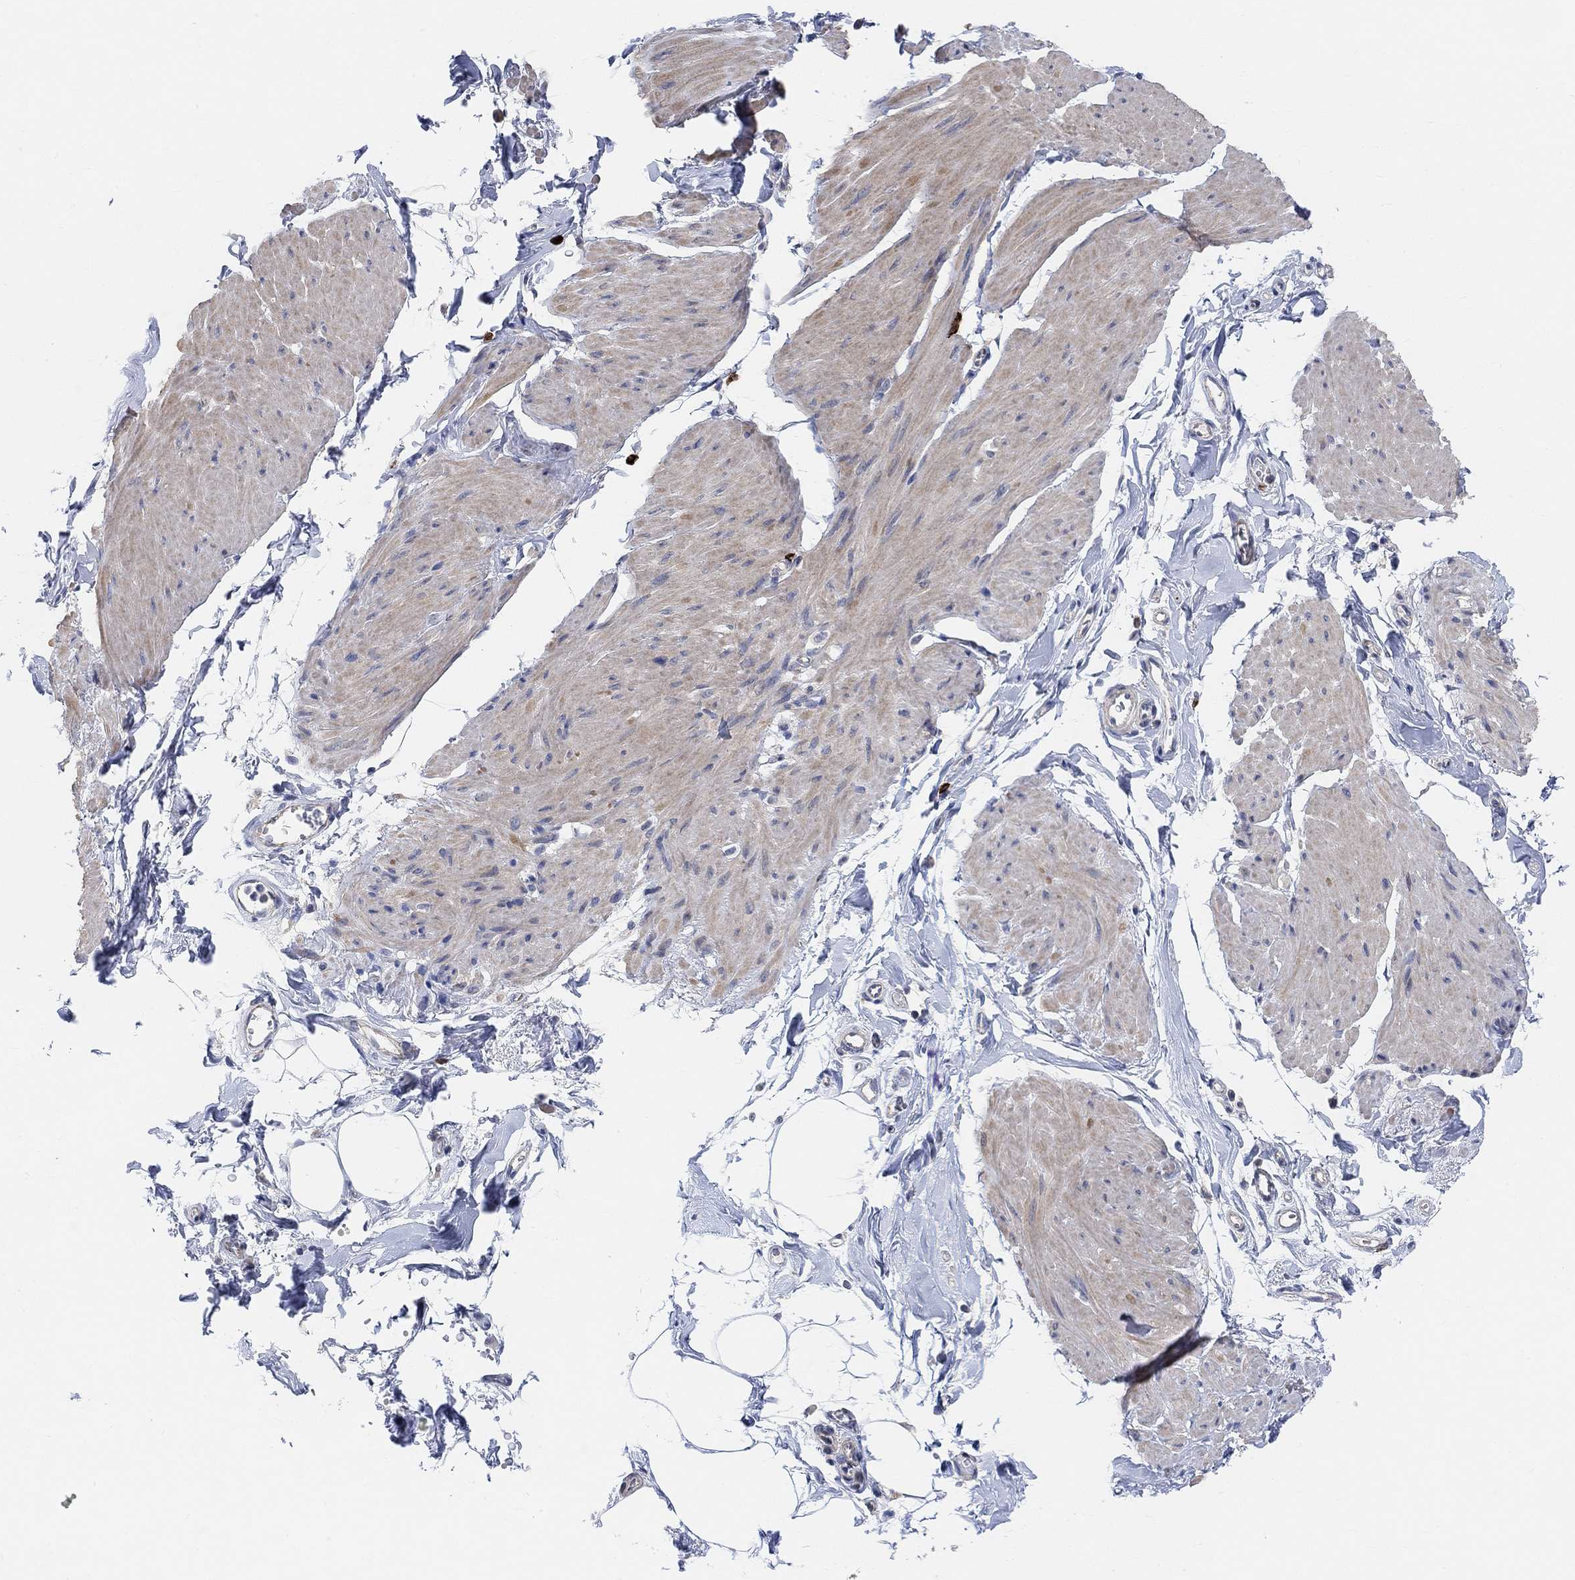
{"staining": {"intensity": "weak", "quantity": "25%-75%", "location": "cytoplasmic/membranous"}, "tissue": "smooth muscle", "cell_type": "Smooth muscle cells", "image_type": "normal", "snomed": [{"axis": "morphology", "description": "Normal tissue, NOS"}, {"axis": "topography", "description": "Adipose tissue"}, {"axis": "topography", "description": "Smooth muscle"}, {"axis": "topography", "description": "Peripheral nerve tissue"}], "caption": "IHC (DAB (3,3'-diaminobenzidine)) staining of benign human smooth muscle shows weak cytoplasmic/membranous protein staining in approximately 25%-75% of smooth muscle cells. Immunohistochemistry stains the protein of interest in brown and the nuclei are stained blue.", "gene": "HCRTR1", "patient": {"sex": "male", "age": 83}}